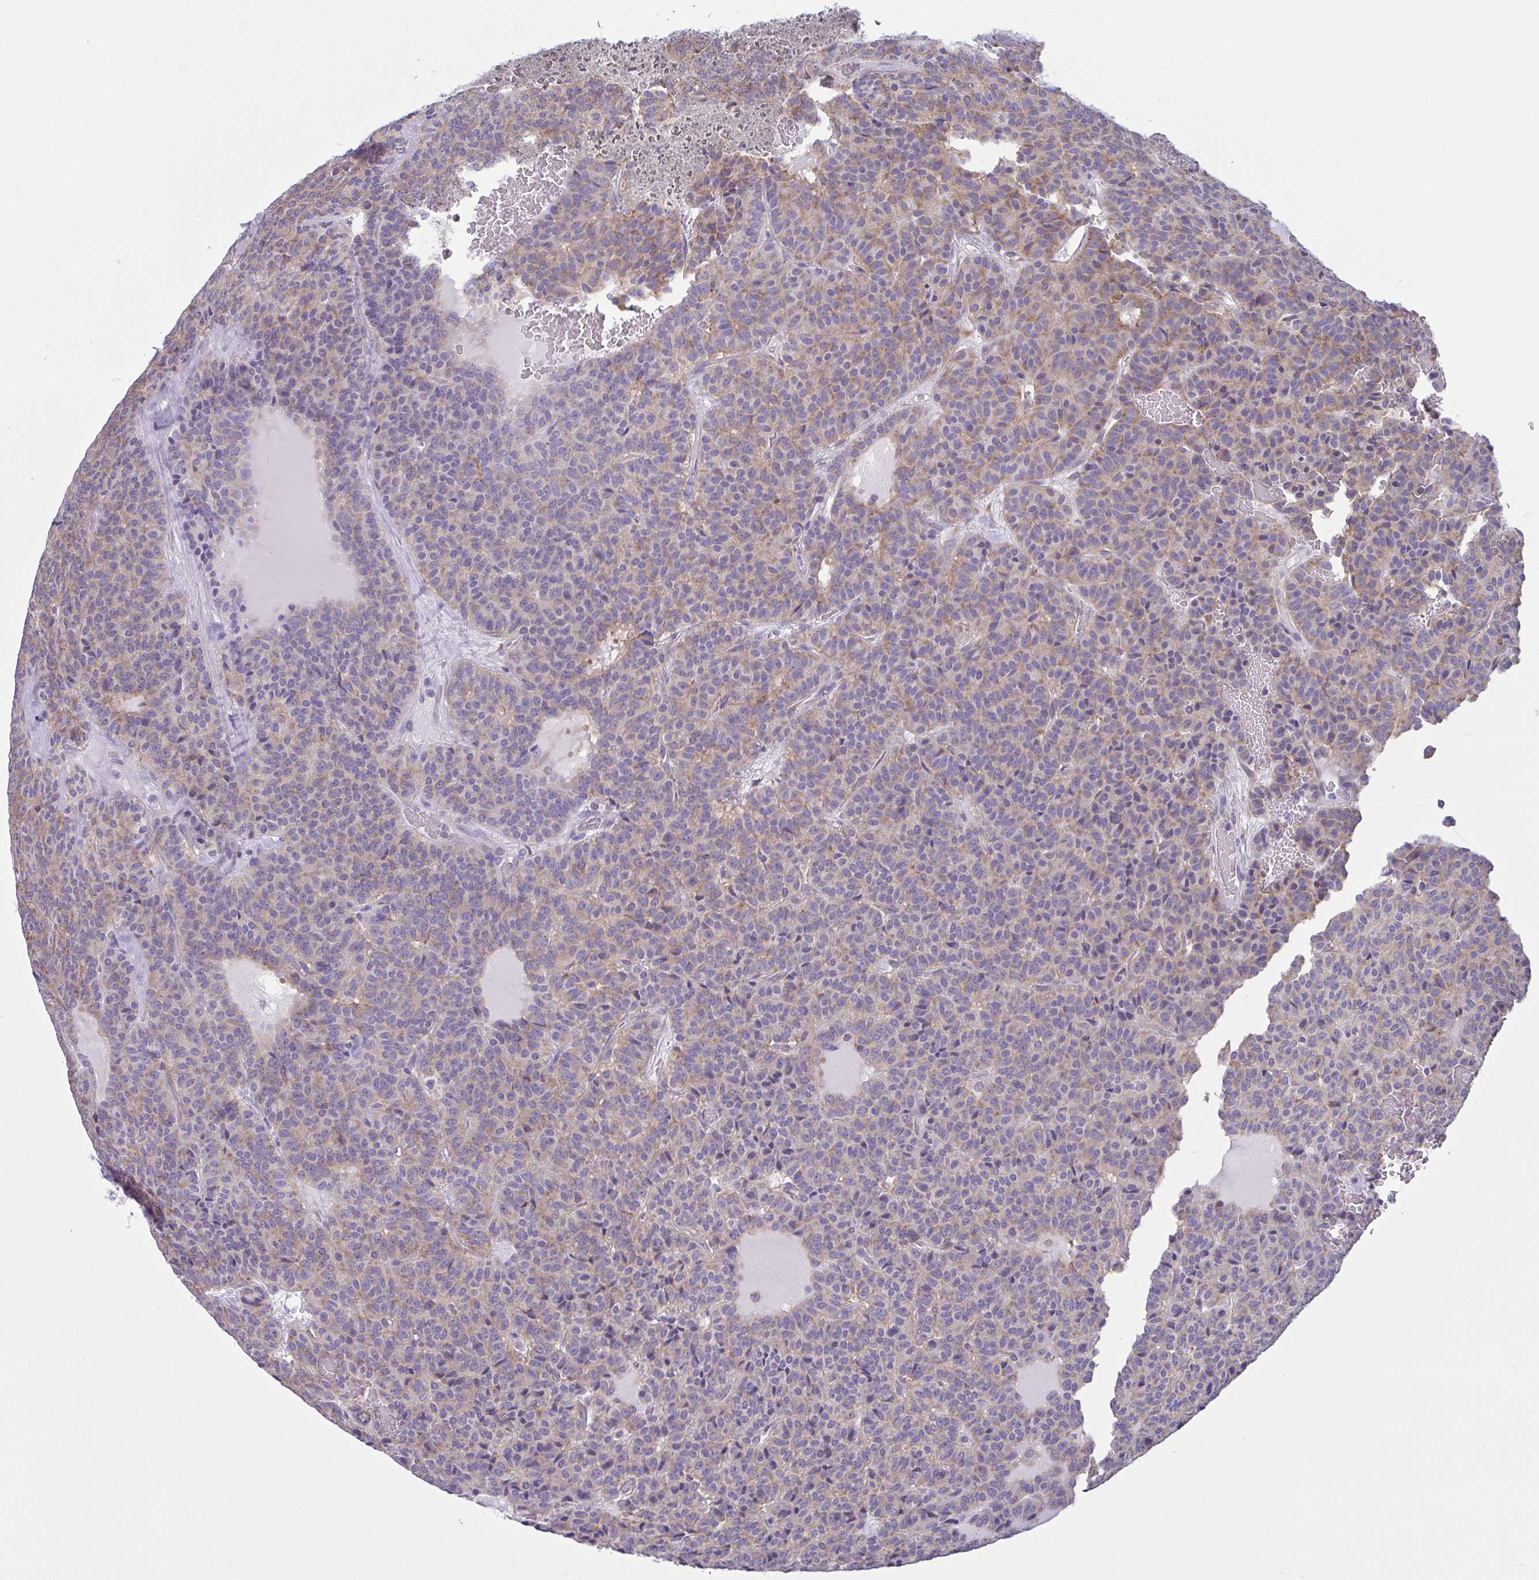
{"staining": {"intensity": "weak", "quantity": "25%-75%", "location": "cytoplasmic/membranous"}, "tissue": "carcinoid", "cell_type": "Tumor cells", "image_type": "cancer", "snomed": [{"axis": "morphology", "description": "Carcinoid, malignant, NOS"}, {"axis": "topography", "description": "Lung"}], "caption": "Human carcinoid stained for a protein (brown) reveals weak cytoplasmic/membranous positive expression in approximately 25%-75% of tumor cells.", "gene": "RPS16", "patient": {"sex": "male", "age": 70}}